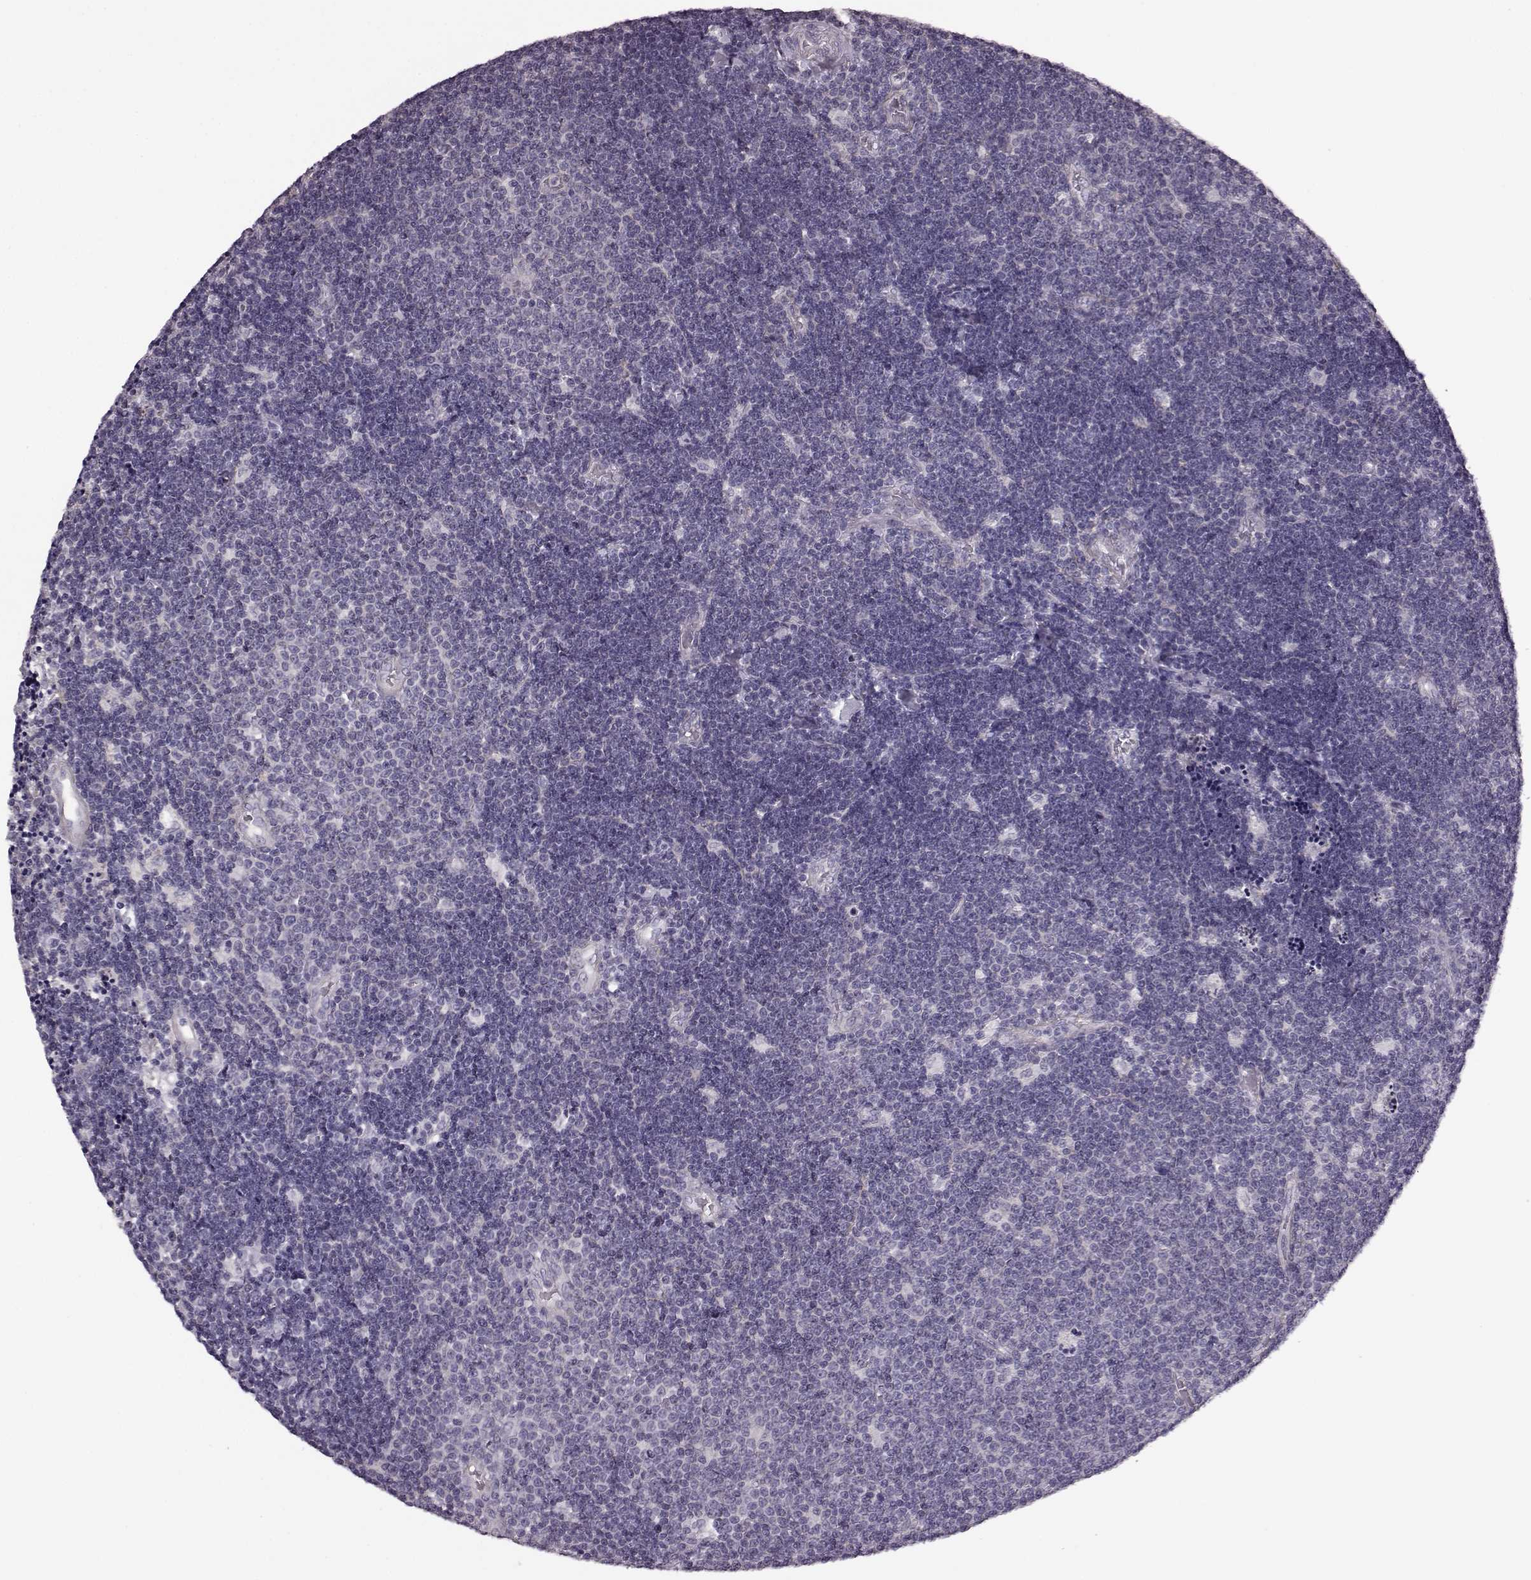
{"staining": {"intensity": "negative", "quantity": "none", "location": "none"}, "tissue": "lymphoma", "cell_type": "Tumor cells", "image_type": "cancer", "snomed": [{"axis": "morphology", "description": "Malignant lymphoma, non-Hodgkin's type, Low grade"}, {"axis": "topography", "description": "Brain"}], "caption": "There is no significant expression in tumor cells of malignant lymphoma, non-Hodgkin's type (low-grade).", "gene": "GRK1", "patient": {"sex": "female", "age": 66}}